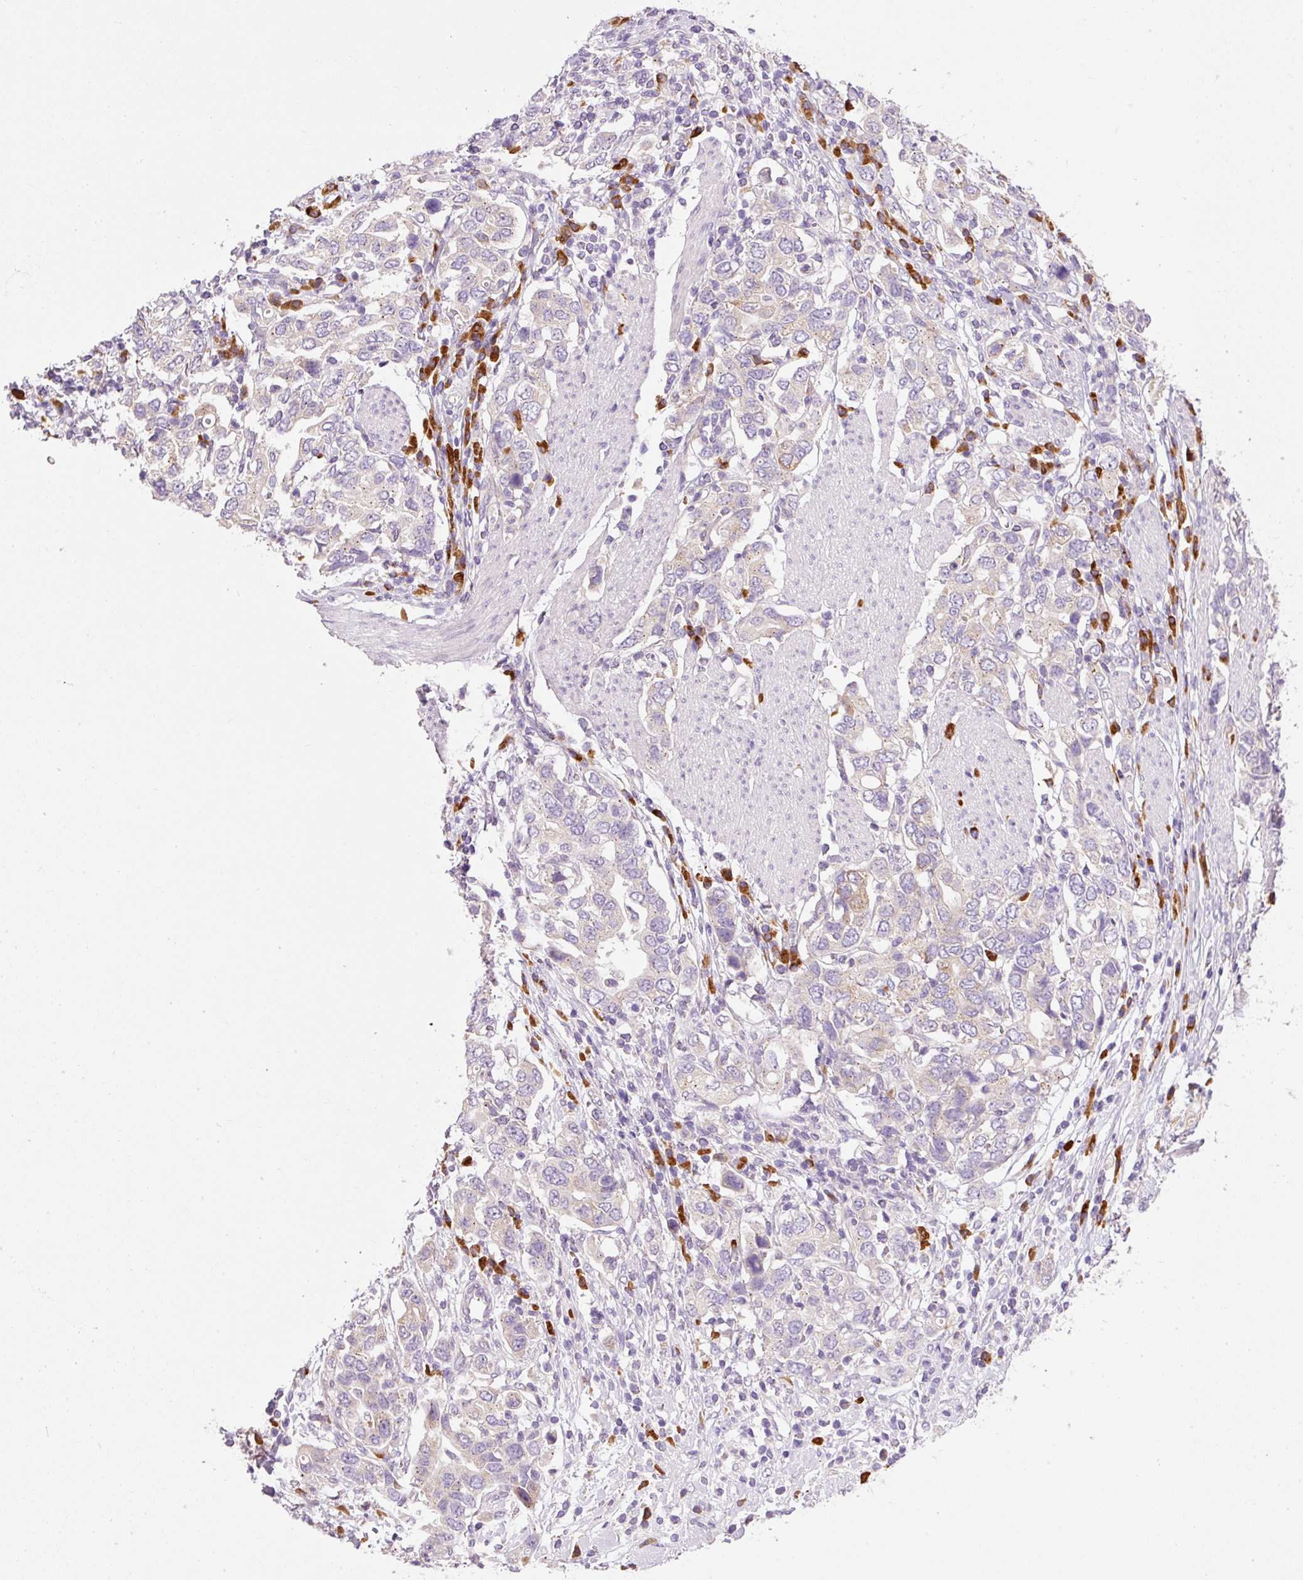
{"staining": {"intensity": "negative", "quantity": "none", "location": "none"}, "tissue": "stomach cancer", "cell_type": "Tumor cells", "image_type": "cancer", "snomed": [{"axis": "morphology", "description": "Adenocarcinoma, NOS"}, {"axis": "topography", "description": "Stomach, upper"}, {"axis": "topography", "description": "Stomach"}], "caption": "Immunohistochemistry of stomach cancer shows no expression in tumor cells.", "gene": "PNPLA5", "patient": {"sex": "male", "age": 62}}